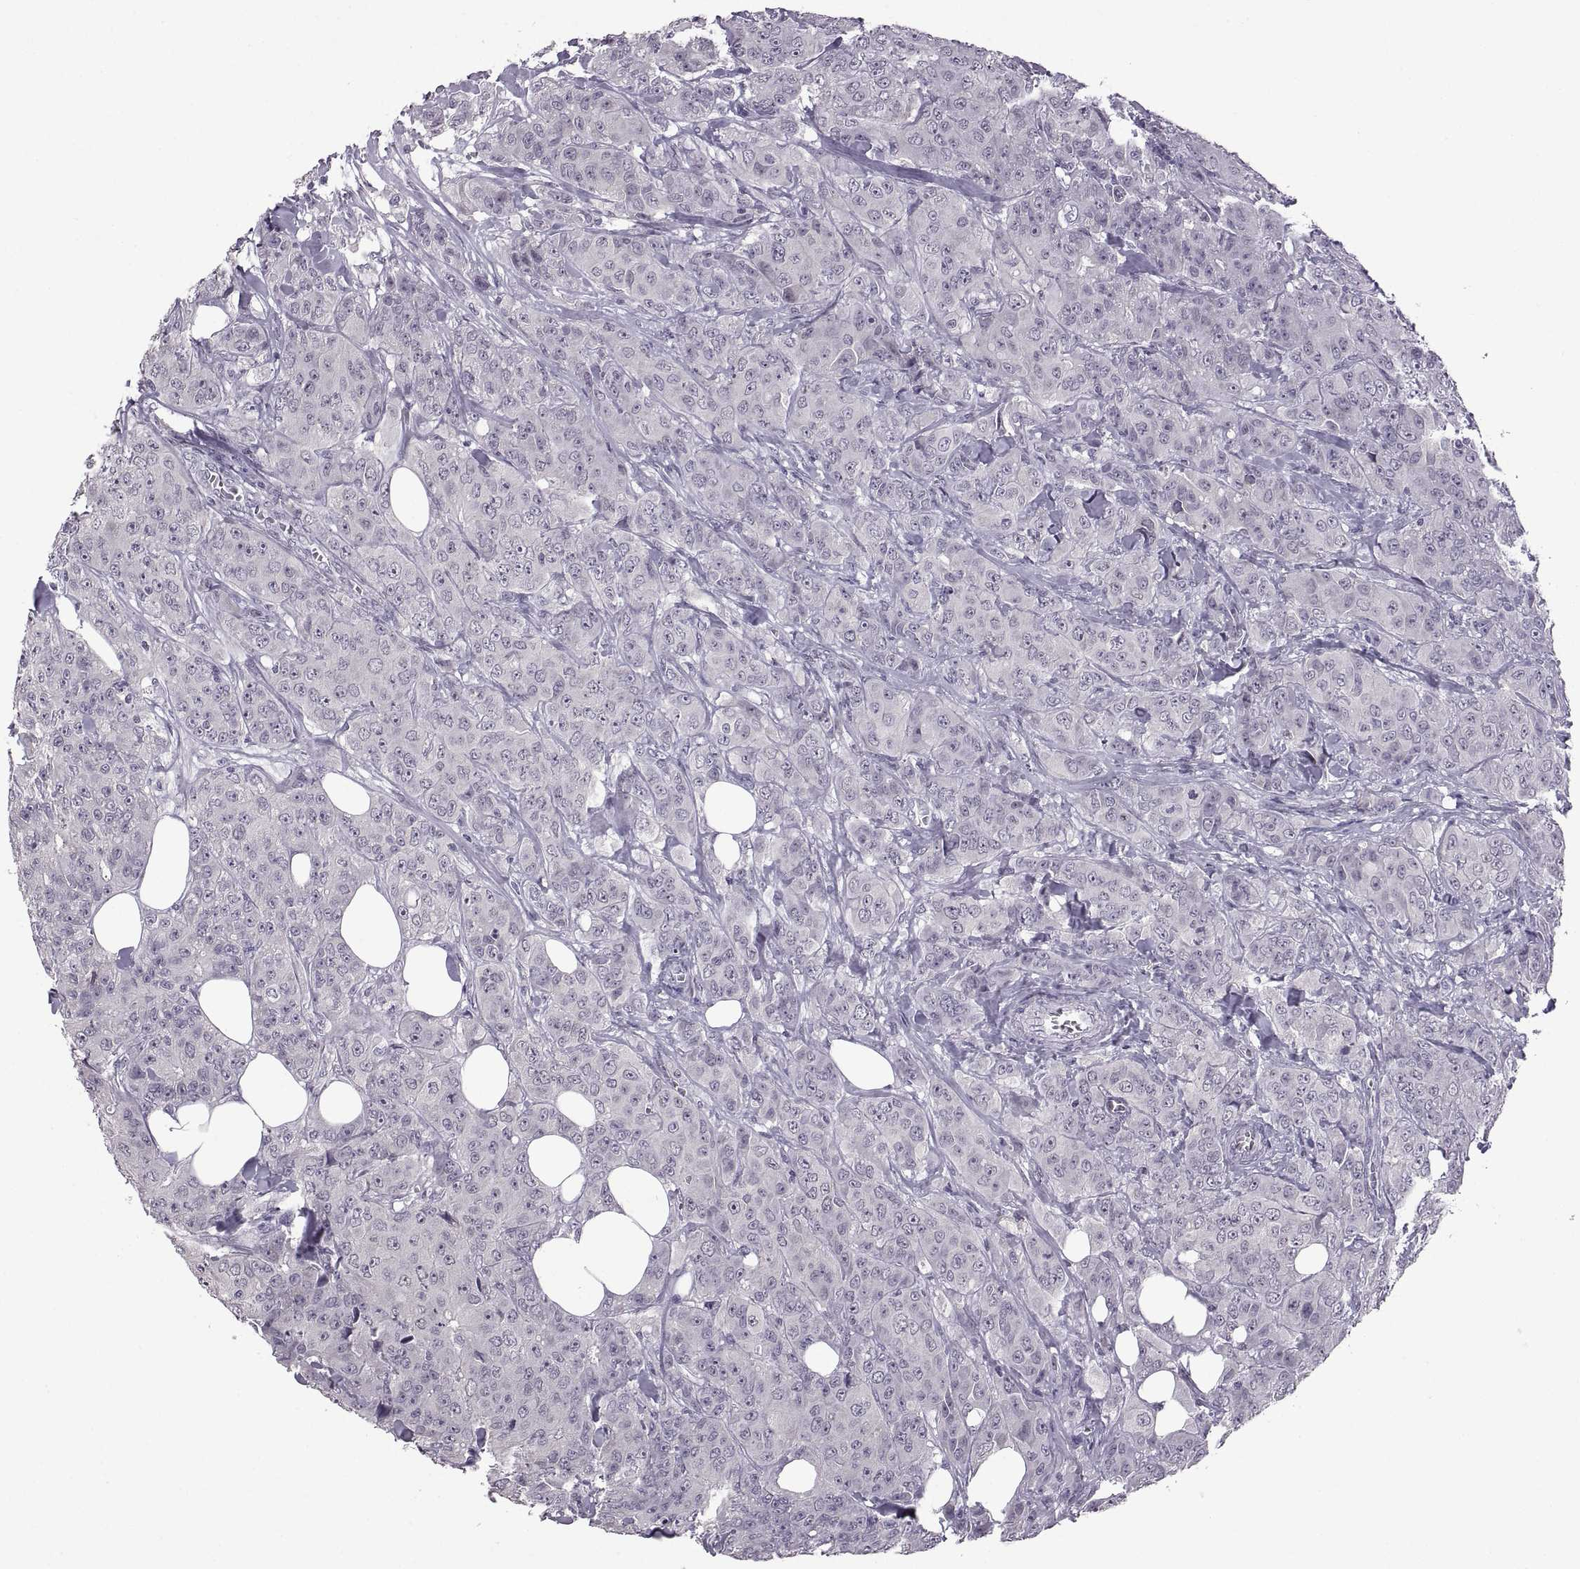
{"staining": {"intensity": "negative", "quantity": "none", "location": "none"}, "tissue": "breast cancer", "cell_type": "Tumor cells", "image_type": "cancer", "snomed": [{"axis": "morphology", "description": "Duct carcinoma"}, {"axis": "topography", "description": "Breast"}], "caption": "Tumor cells show no significant protein positivity in infiltrating ductal carcinoma (breast). (Stains: DAB IHC with hematoxylin counter stain, Microscopy: brightfield microscopy at high magnification).", "gene": "NEK2", "patient": {"sex": "female", "age": 43}}